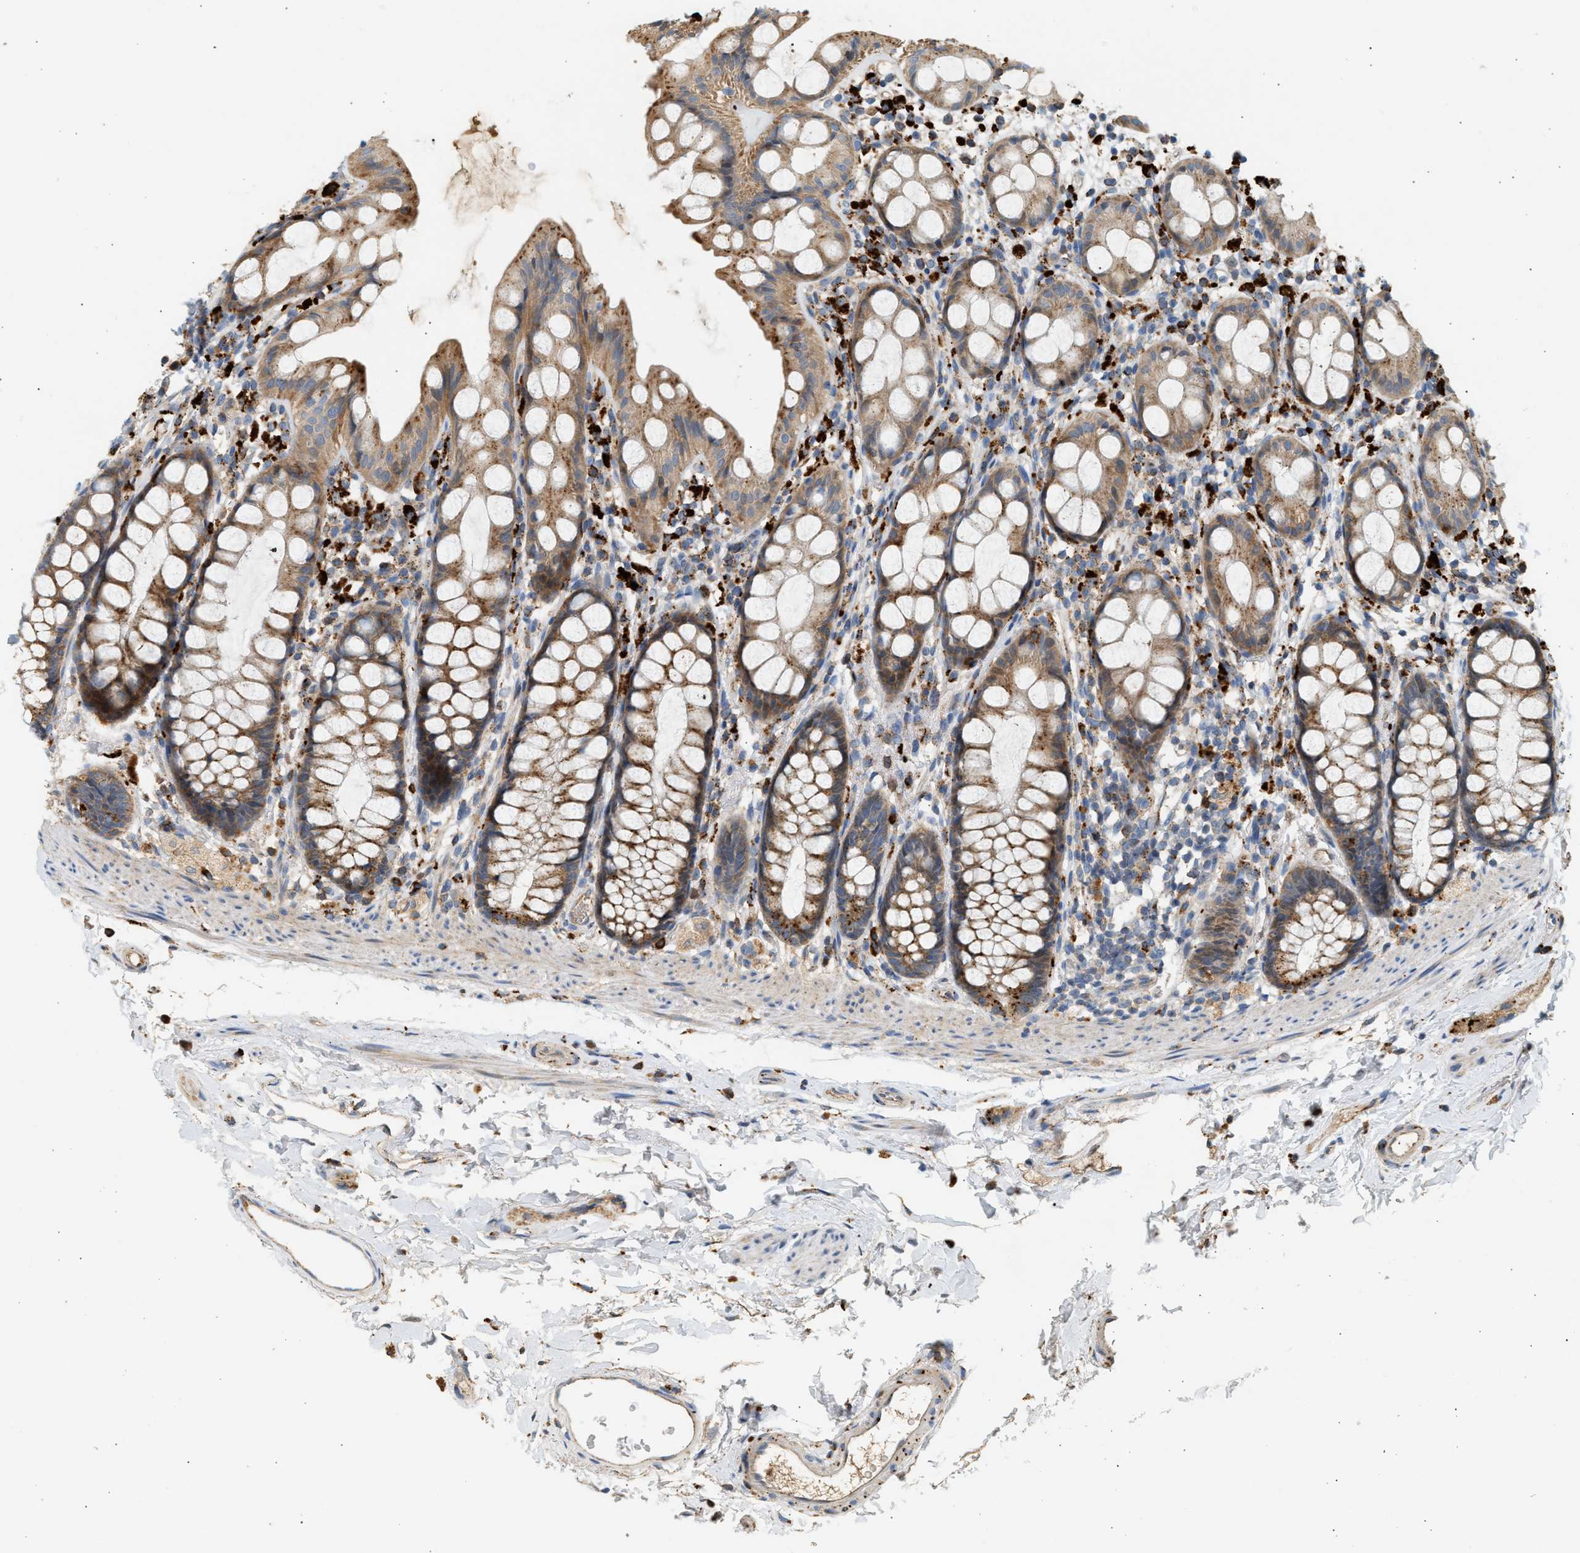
{"staining": {"intensity": "moderate", "quantity": ">75%", "location": "cytoplasmic/membranous"}, "tissue": "rectum", "cell_type": "Glandular cells", "image_type": "normal", "snomed": [{"axis": "morphology", "description": "Normal tissue, NOS"}, {"axis": "topography", "description": "Rectum"}], "caption": "A high-resolution micrograph shows immunohistochemistry (IHC) staining of benign rectum, which shows moderate cytoplasmic/membranous expression in about >75% of glandular cells. The protein is stained brown, and the nuclei are stained in blue (DAB (3,3'-diaminobenzidine) IHC with brightfield microscopy, high magnification).", "gene": "ENTHD1", "patient": {"sex": "female", "age": 65}}